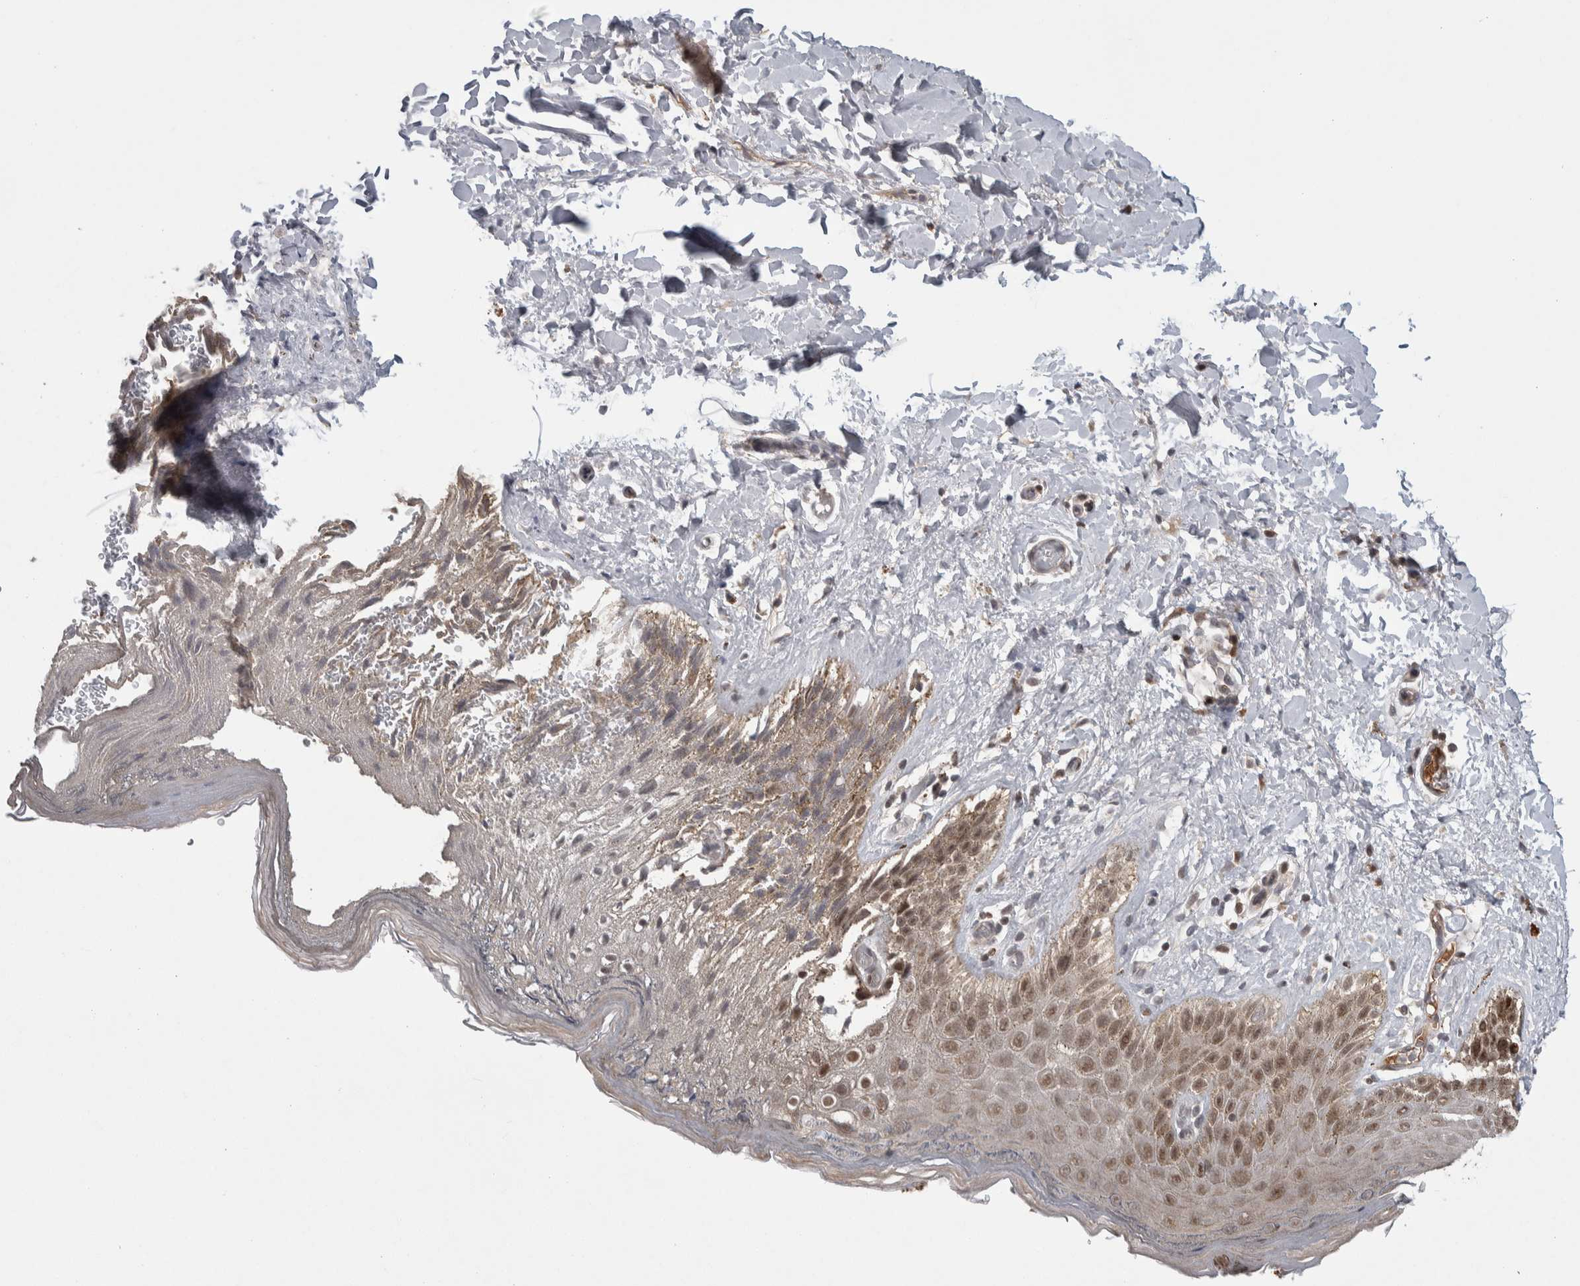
{"staining": {"intensity": "moderate", "quantity": ">75%", "location": "nuclear"}, "tissue": "skin", "cell_type": "Epidermal cells", "image_type": "normal", "snomed": [{"axis": "morphology", "description": "Normal tissue, NOS"}, {"axis": "topography", "description": "Anal"}], "caption": "Skin was stained to show a protein in brown. There is medium levels of moderate nuclear positivity in approximately >75% of epidermal cells. (Stains: DAB (3,3'-diaminobenzidine) in brown, nuclei in blue, Microscopy: brightfield microscopy at high magnification).", "gene": "ZNF592", "patient": {"sex": "male", "age": 44}}